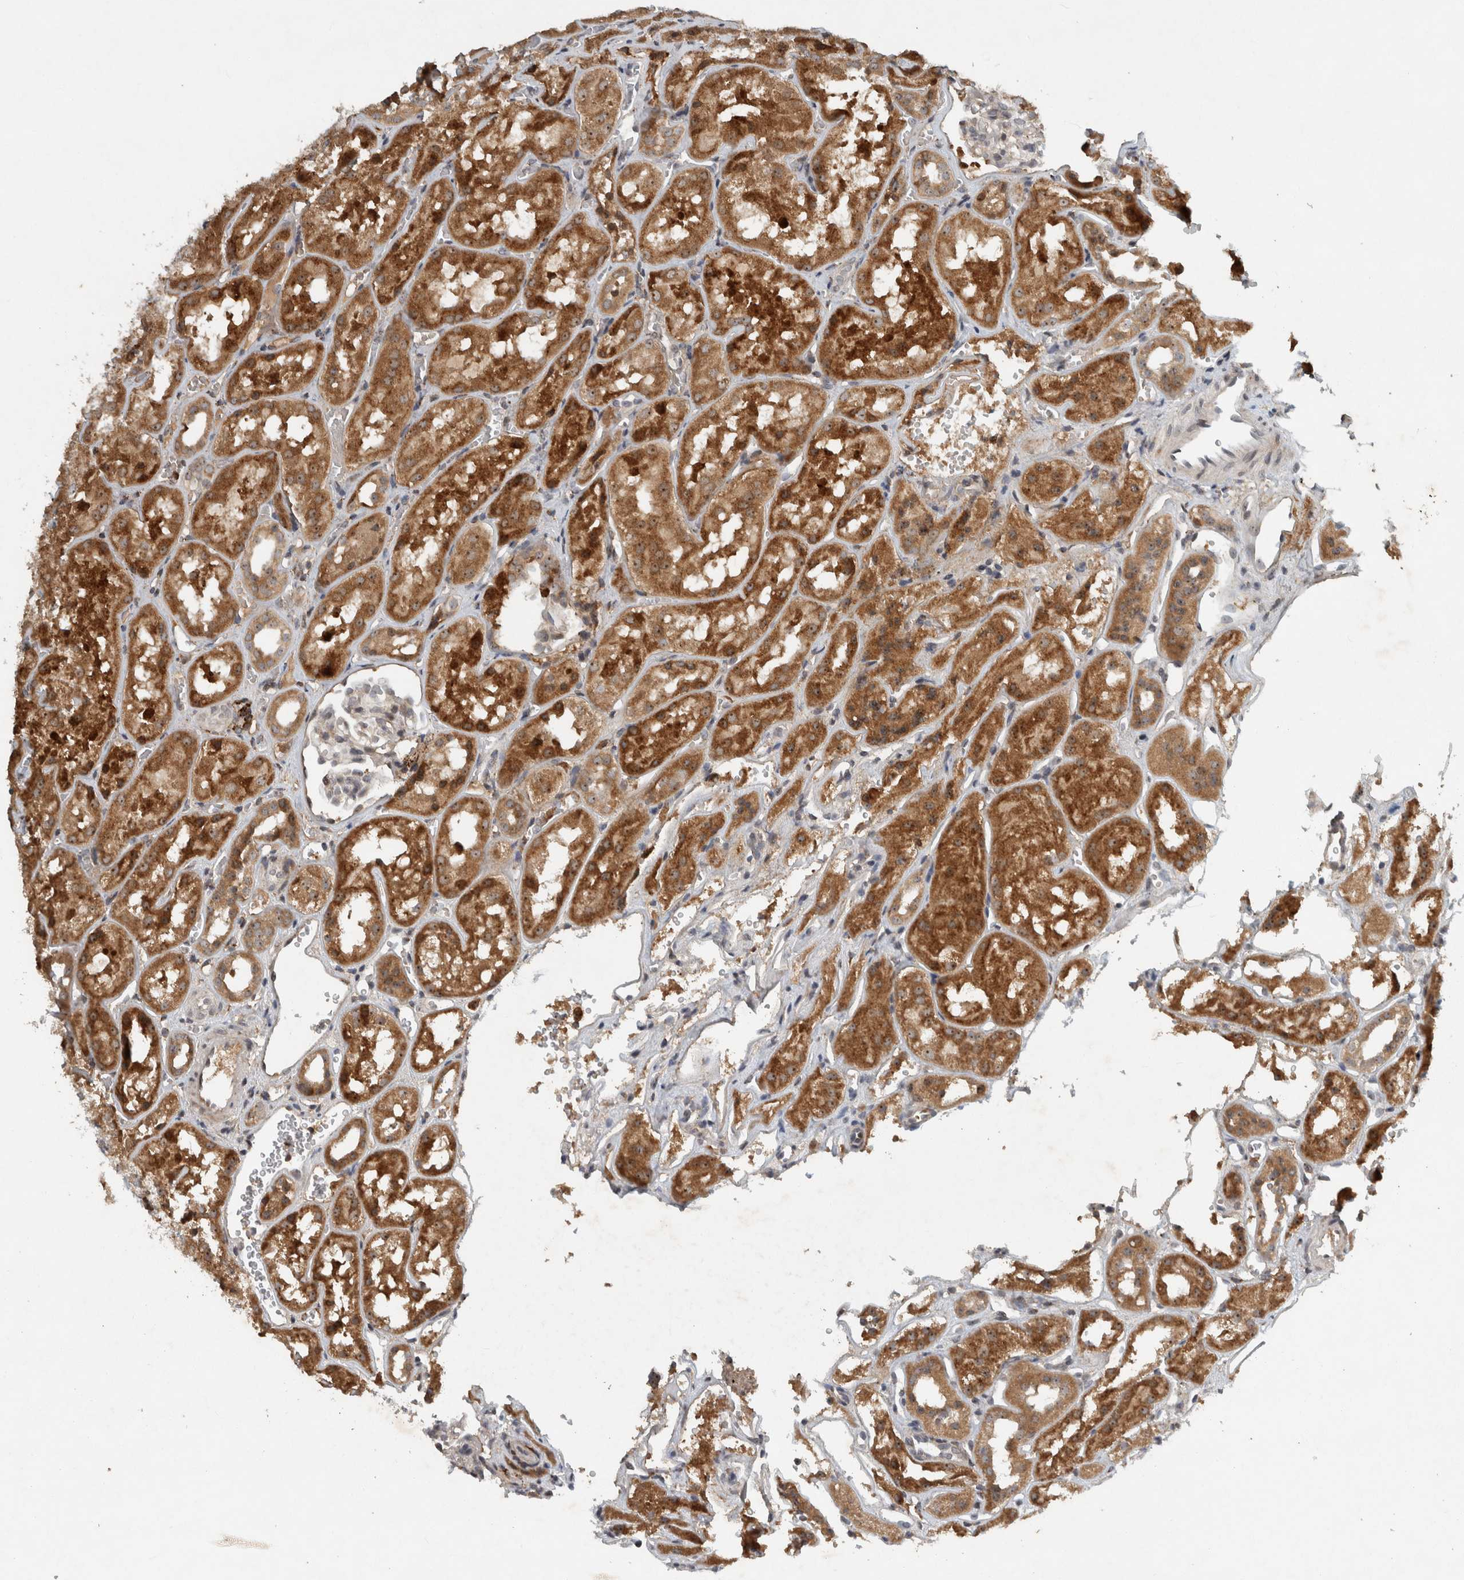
{"staining": {"intensity": "weak", "quantity": "<25%", "location": "cytoplasmic/membranous"}, "tissue": "kidney", "cell_type": "Cells in glomeruli", "image_type": "normal", "snomed": [{"axis": "morphology", "description": "Normal tissue, NOS"}, {"axis": "topography", "description": "Kidney"}], "caption": "Immunohistochemical staining of benign human kidney reveals no significant expression in cells in glomeruli. (DAB (3,3'-diaminobenzidine) IHC, high magnification).", "gene": "GPR137B", "patient": {"sex": "male", "age": 16}}